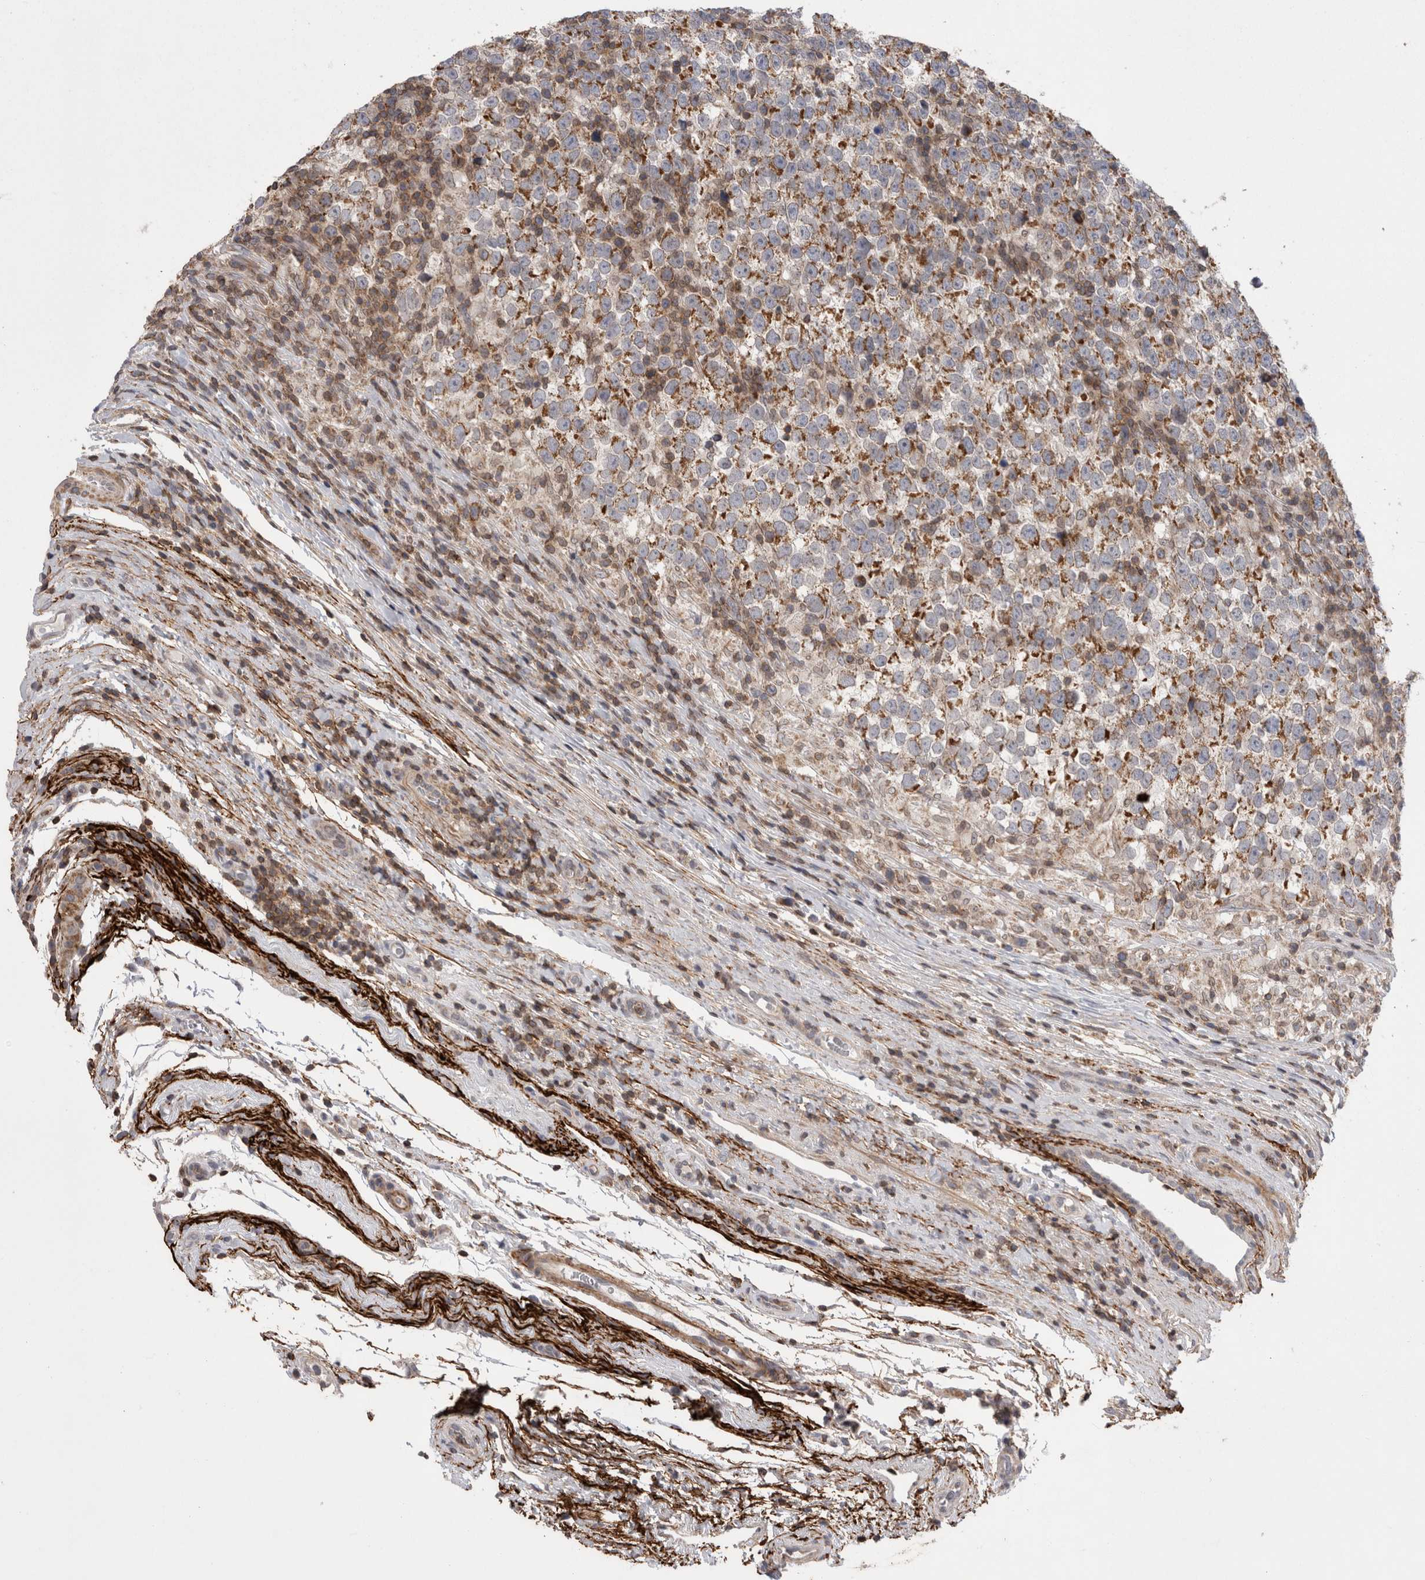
{"staining": {"intensity": "strong", "quantity": "25%-75%", "location": "cytoplasmic/membranous"}, "tissue": "testis cancer", "cell_type": "Tumor cells", "image_type": "cancer", "snomed": [{"axis": "morphology", "description": "Normal tissue, NOS"}, {"axis": "morphology", "description": "Seminoma, NOS"}, {"axis": "topography", "description": "Testis"}], "caption": "An immunohistochemistry (IHC) image of neoplastic tissue is shown. Protein staining in brown labels strong cytoplasmic/membranous positivity in testis seminoma within tumor cells.", "gene": "DARS2", "patient": {"sex": "male", "age": 43}}